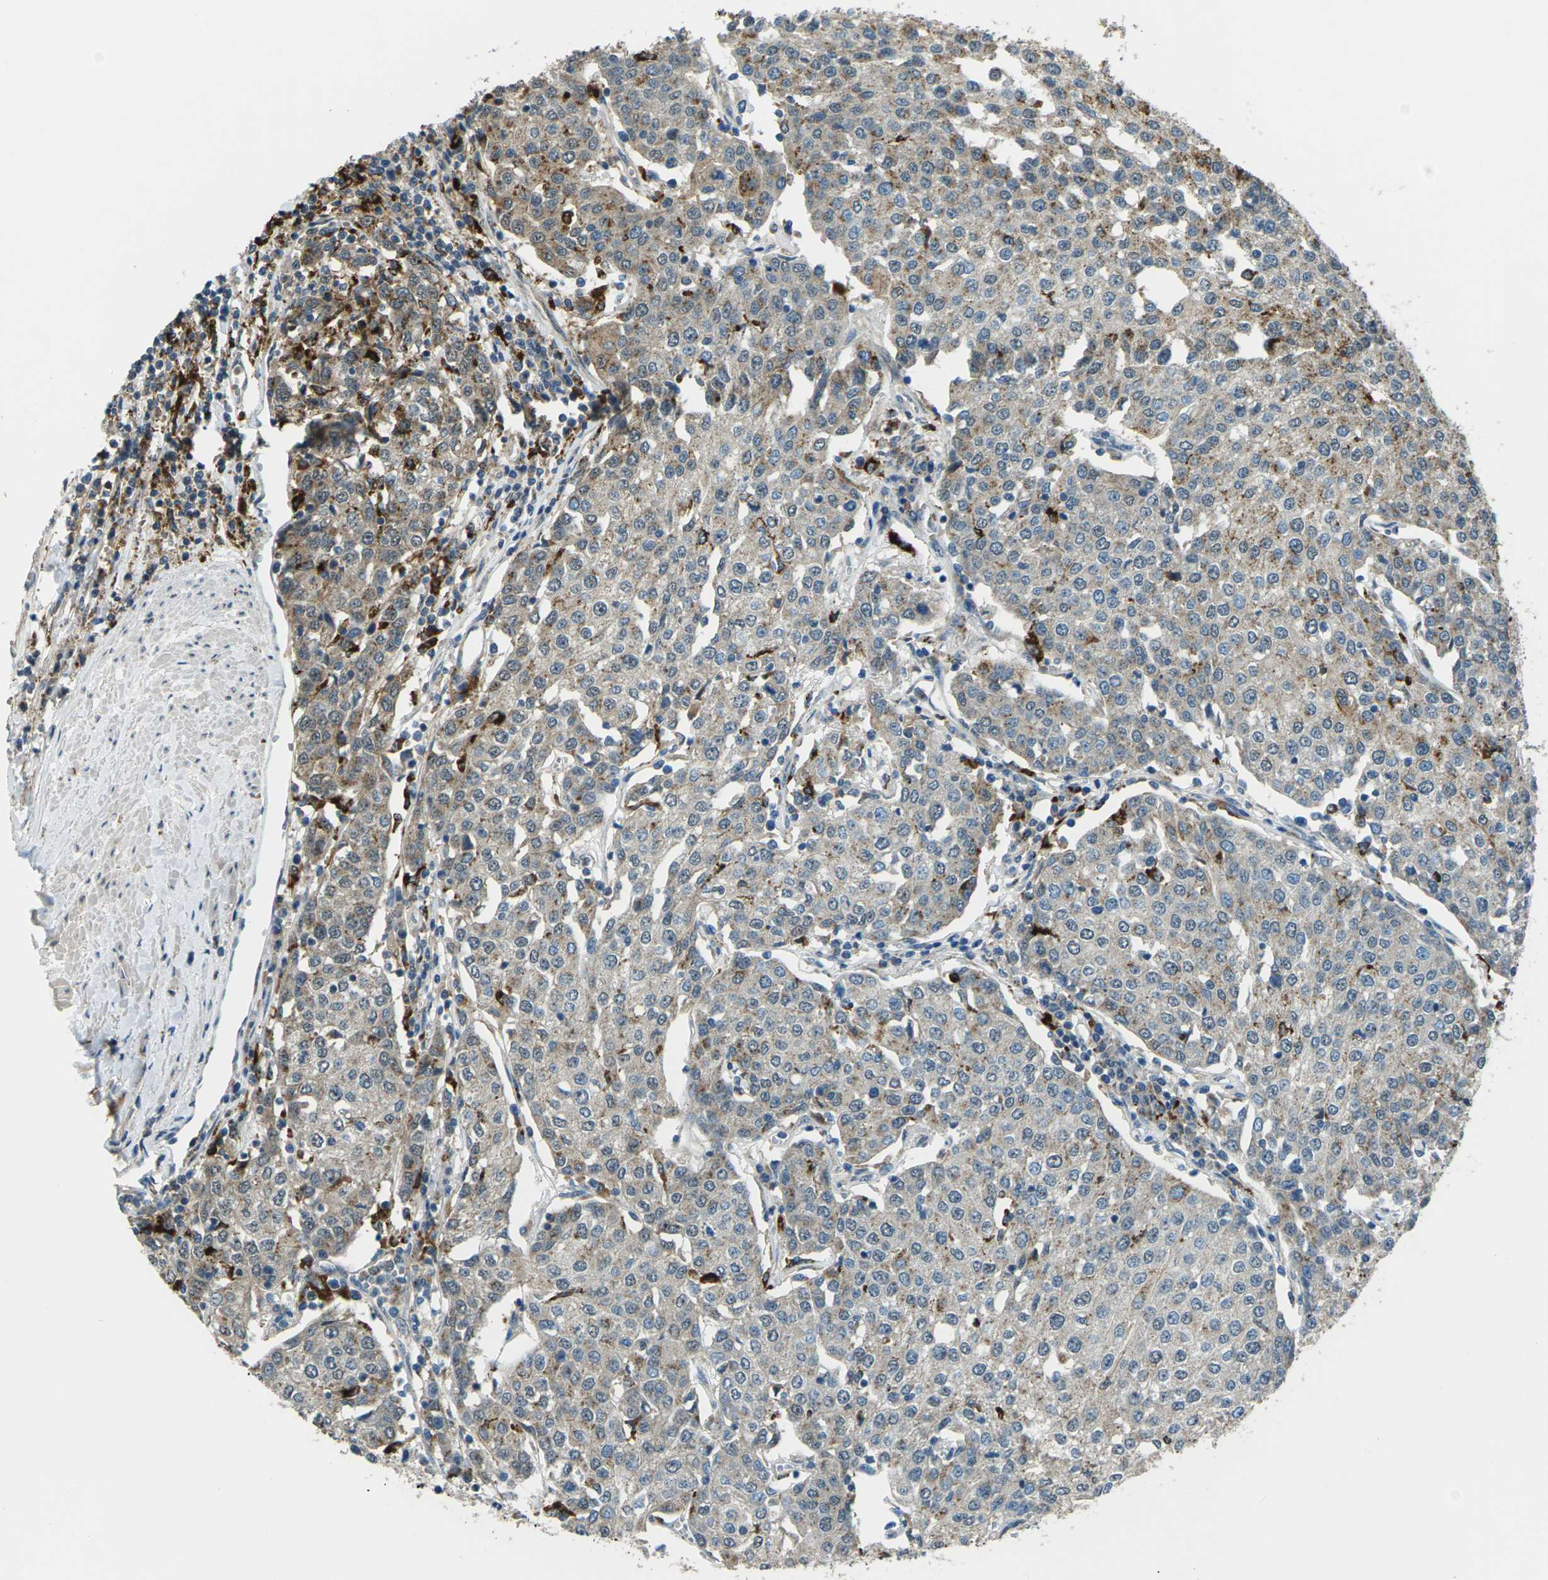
{"staining": {"intensity": "weak", "quantity": "25%-75%", "location": "cytoplasmic/membranous"}, "tissue": "urothelial cancer", "cell_type": "Tumor cells", "image_type": "cancer", "snomed": [{"axis": "morphology", "description": "Urothelial carcinoma, High grade"}, {"axis": "topography", "description": "Urinary bladder"}], "caption": "Protein expression analysis of high-grade urothelial carcinoma demonstrates weak cytoplasmic/membranous expression in about 25%-75% of tumor cells.", "gene": "SLC31A2", "patient": {"sex": "female", "age": 85}}